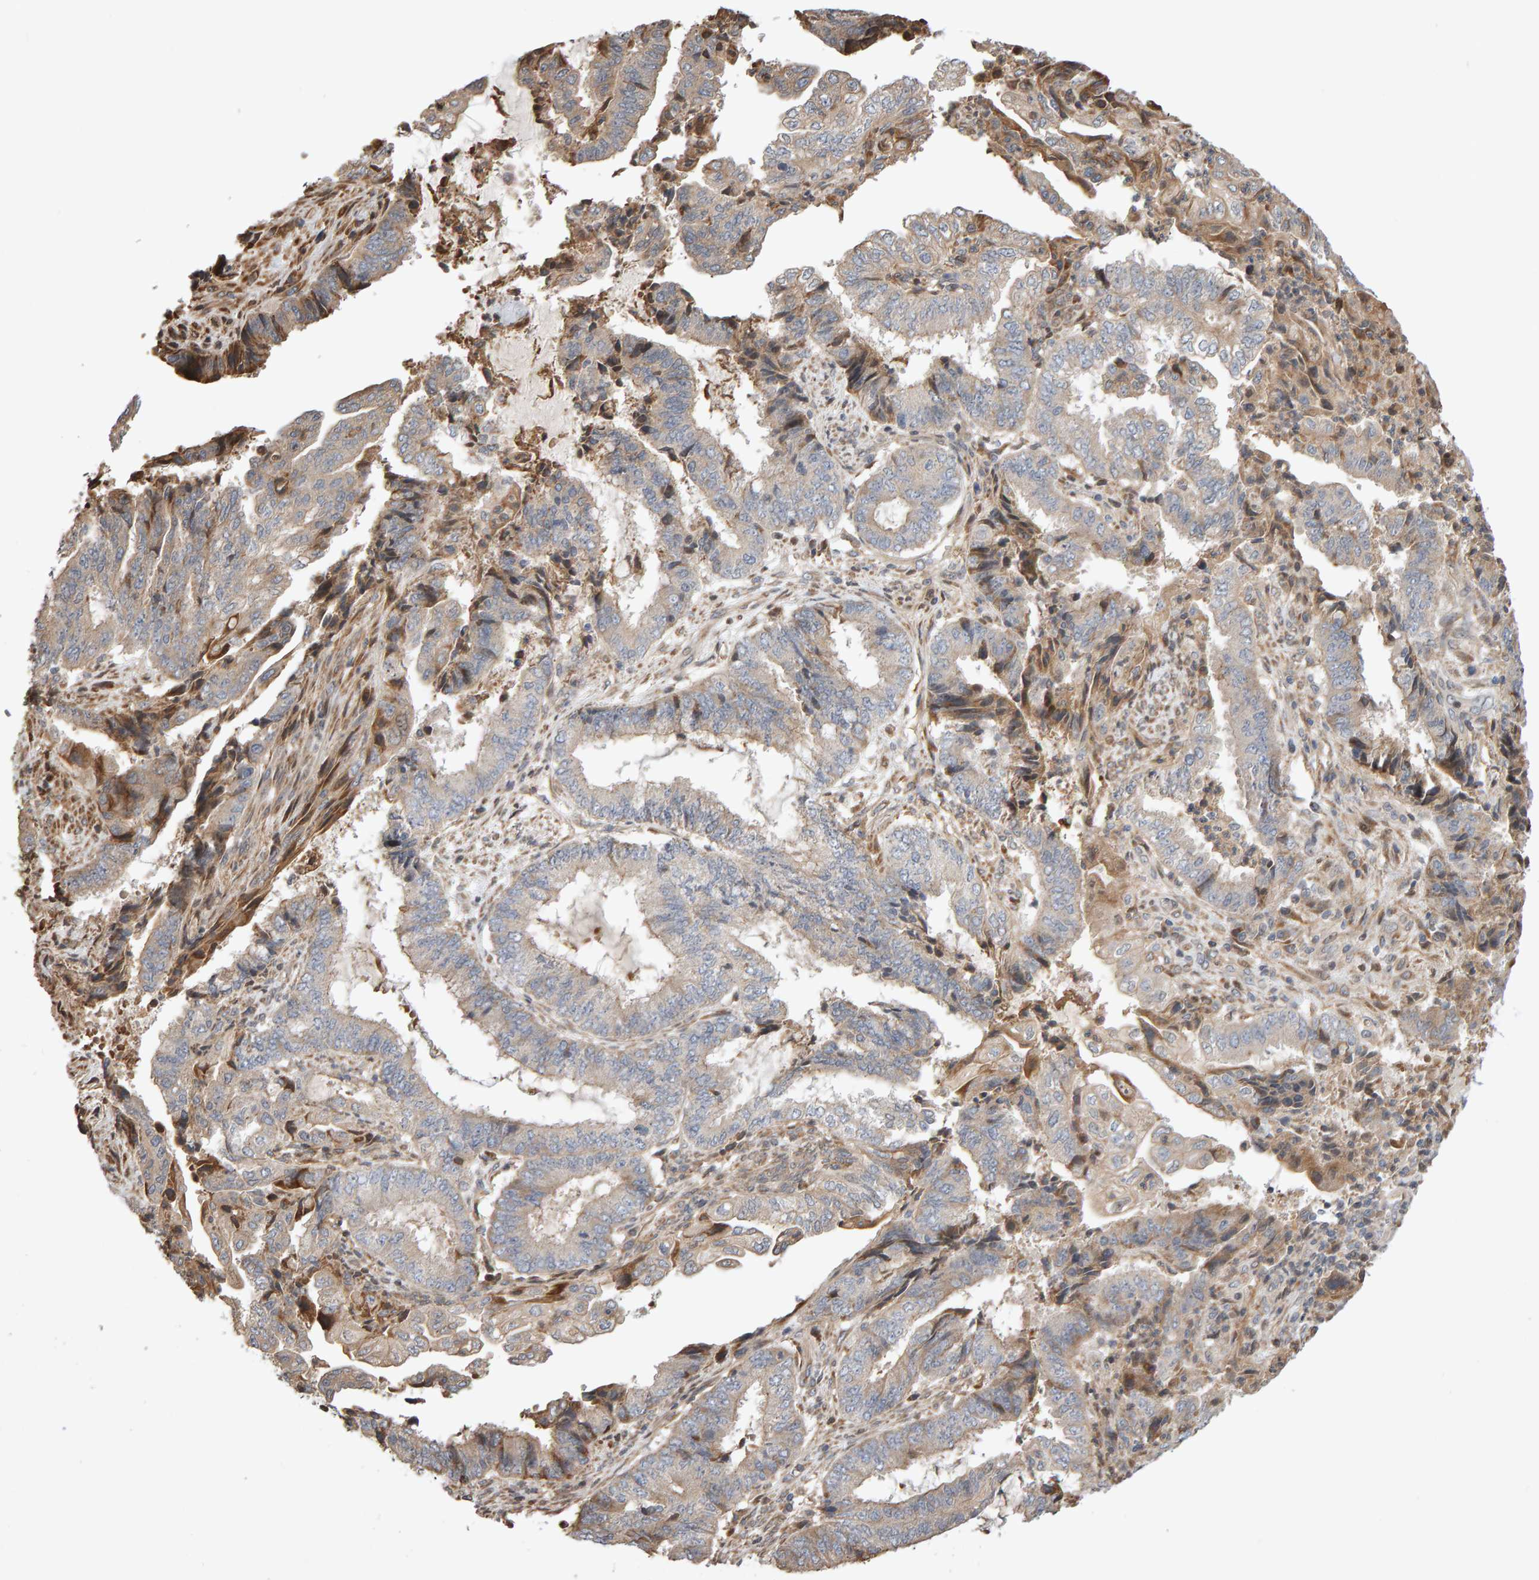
{"staining": {"intensity": "weak", "quantity": "<25%", "location": "cytoplasmic/membranous"}, "tissue": "endometrial cancer", "cell_type": "Tumor cells", "image_type": "cancer", "snomed": [{"axis": "morphology", "description": "Adenocarcinoma, NOS"}, {"axis": "topography", "description": "Endometrium"}], "caption": "A histopathology image of human endometrial cancer is negative for staining in tumor cells.", "gene": "LZTS1", "patient": {"sex": "female", "age": 51}}